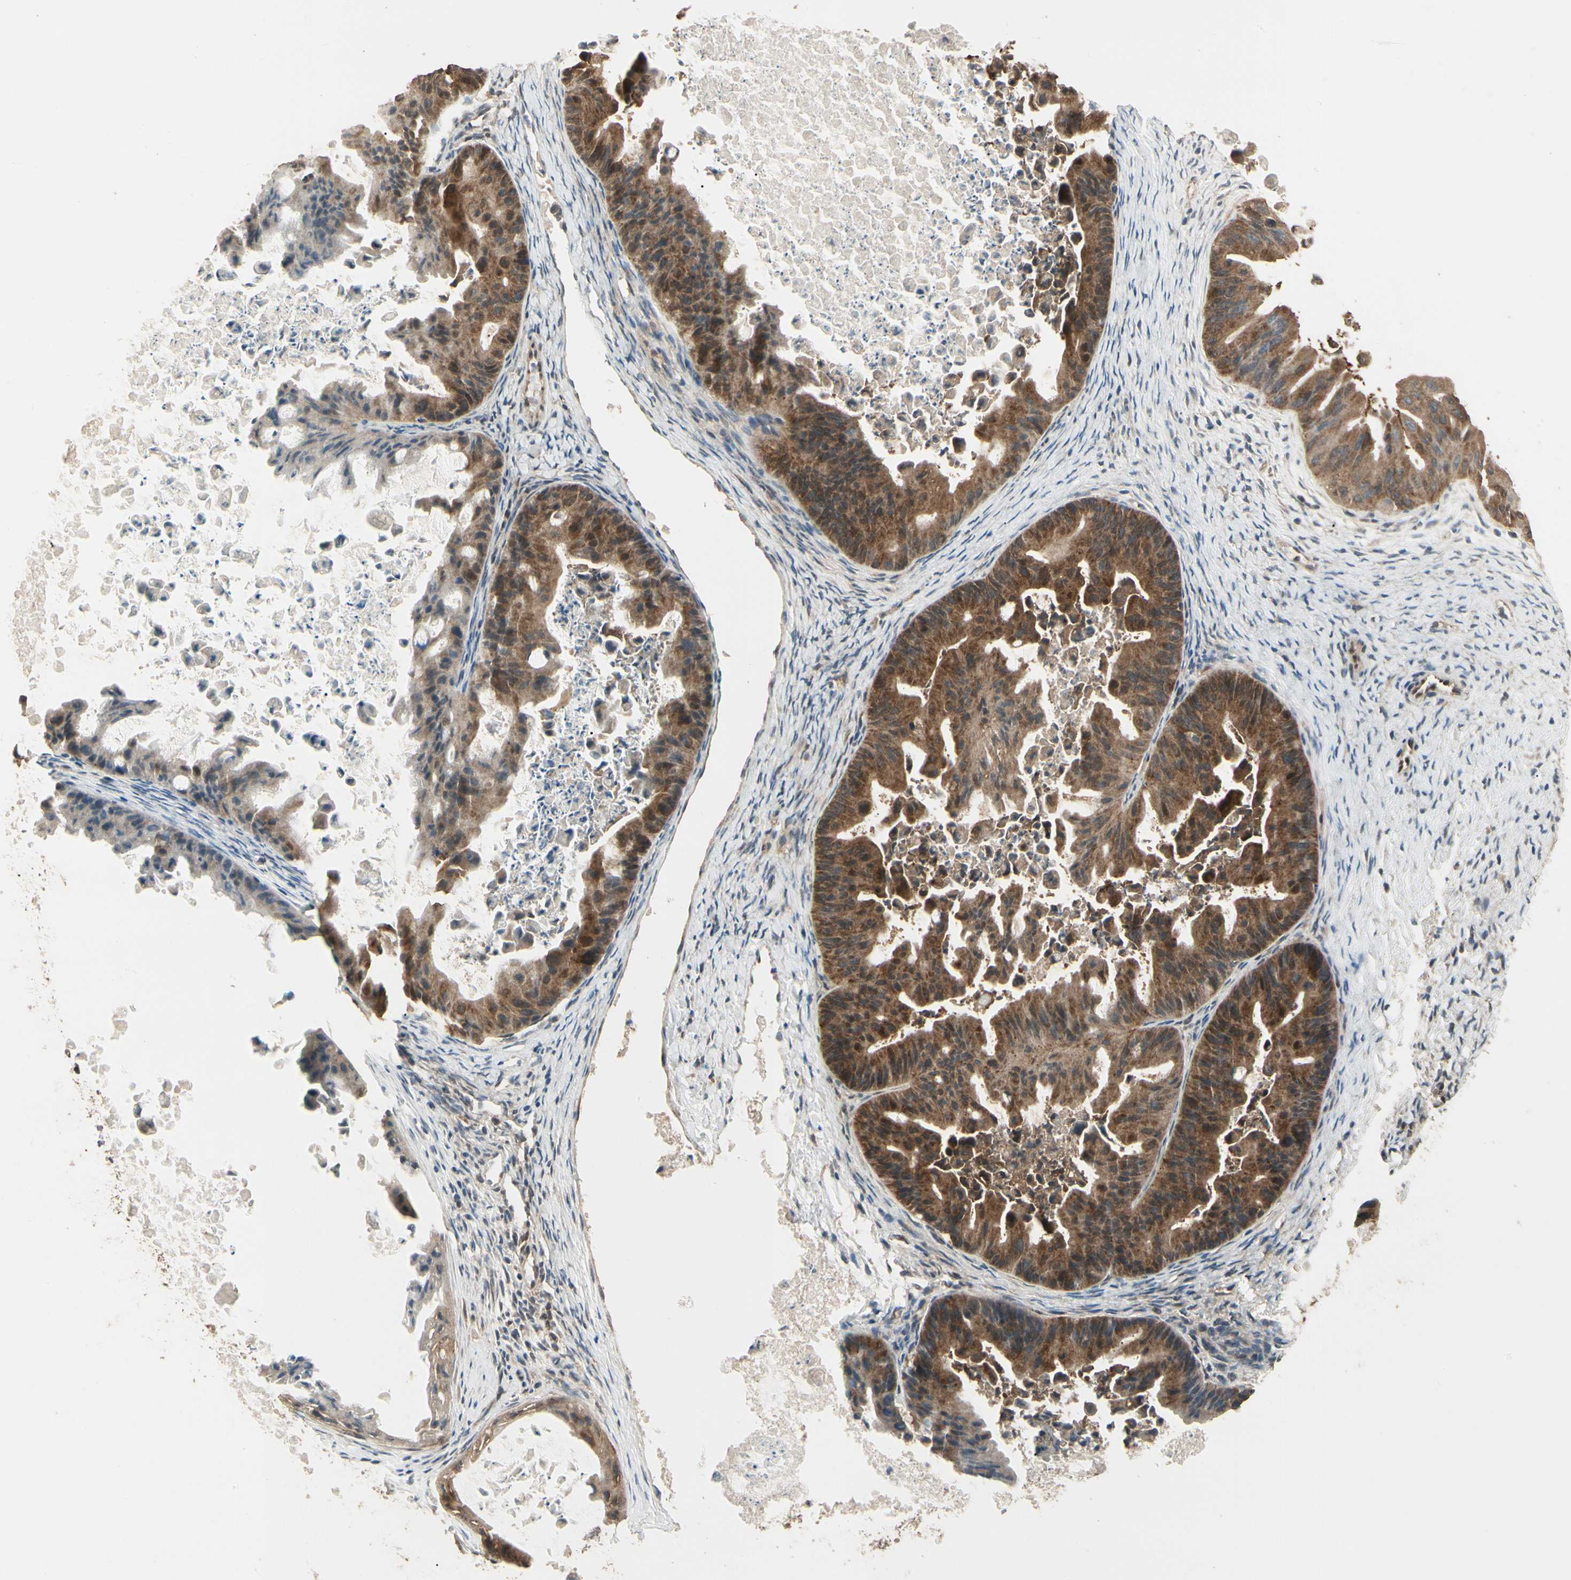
{"staining": {"intensity": "strong", "quantity": ">75%", "location": "cytoplasmic/membranous"}, "tissue": "ovarian cancer", "cell_type": "Tumor cells", "image_type": "cancer", "snomed": [{"axis": "morphology", "description": "Cystadenocarcinoma, mucinous, NOS"}, {"axis": "topography", "description": "Ovary"}], "caption": "Immunohistochemistry (DAB (3,3'-diaminobenzidine)) staining of ovarian cancer shows strong cytoplasmic/membranous protein staining in approximately >75% of tumor cells.", "gene": "CCT7", "patient": {"sex": "female", "age": 37}}